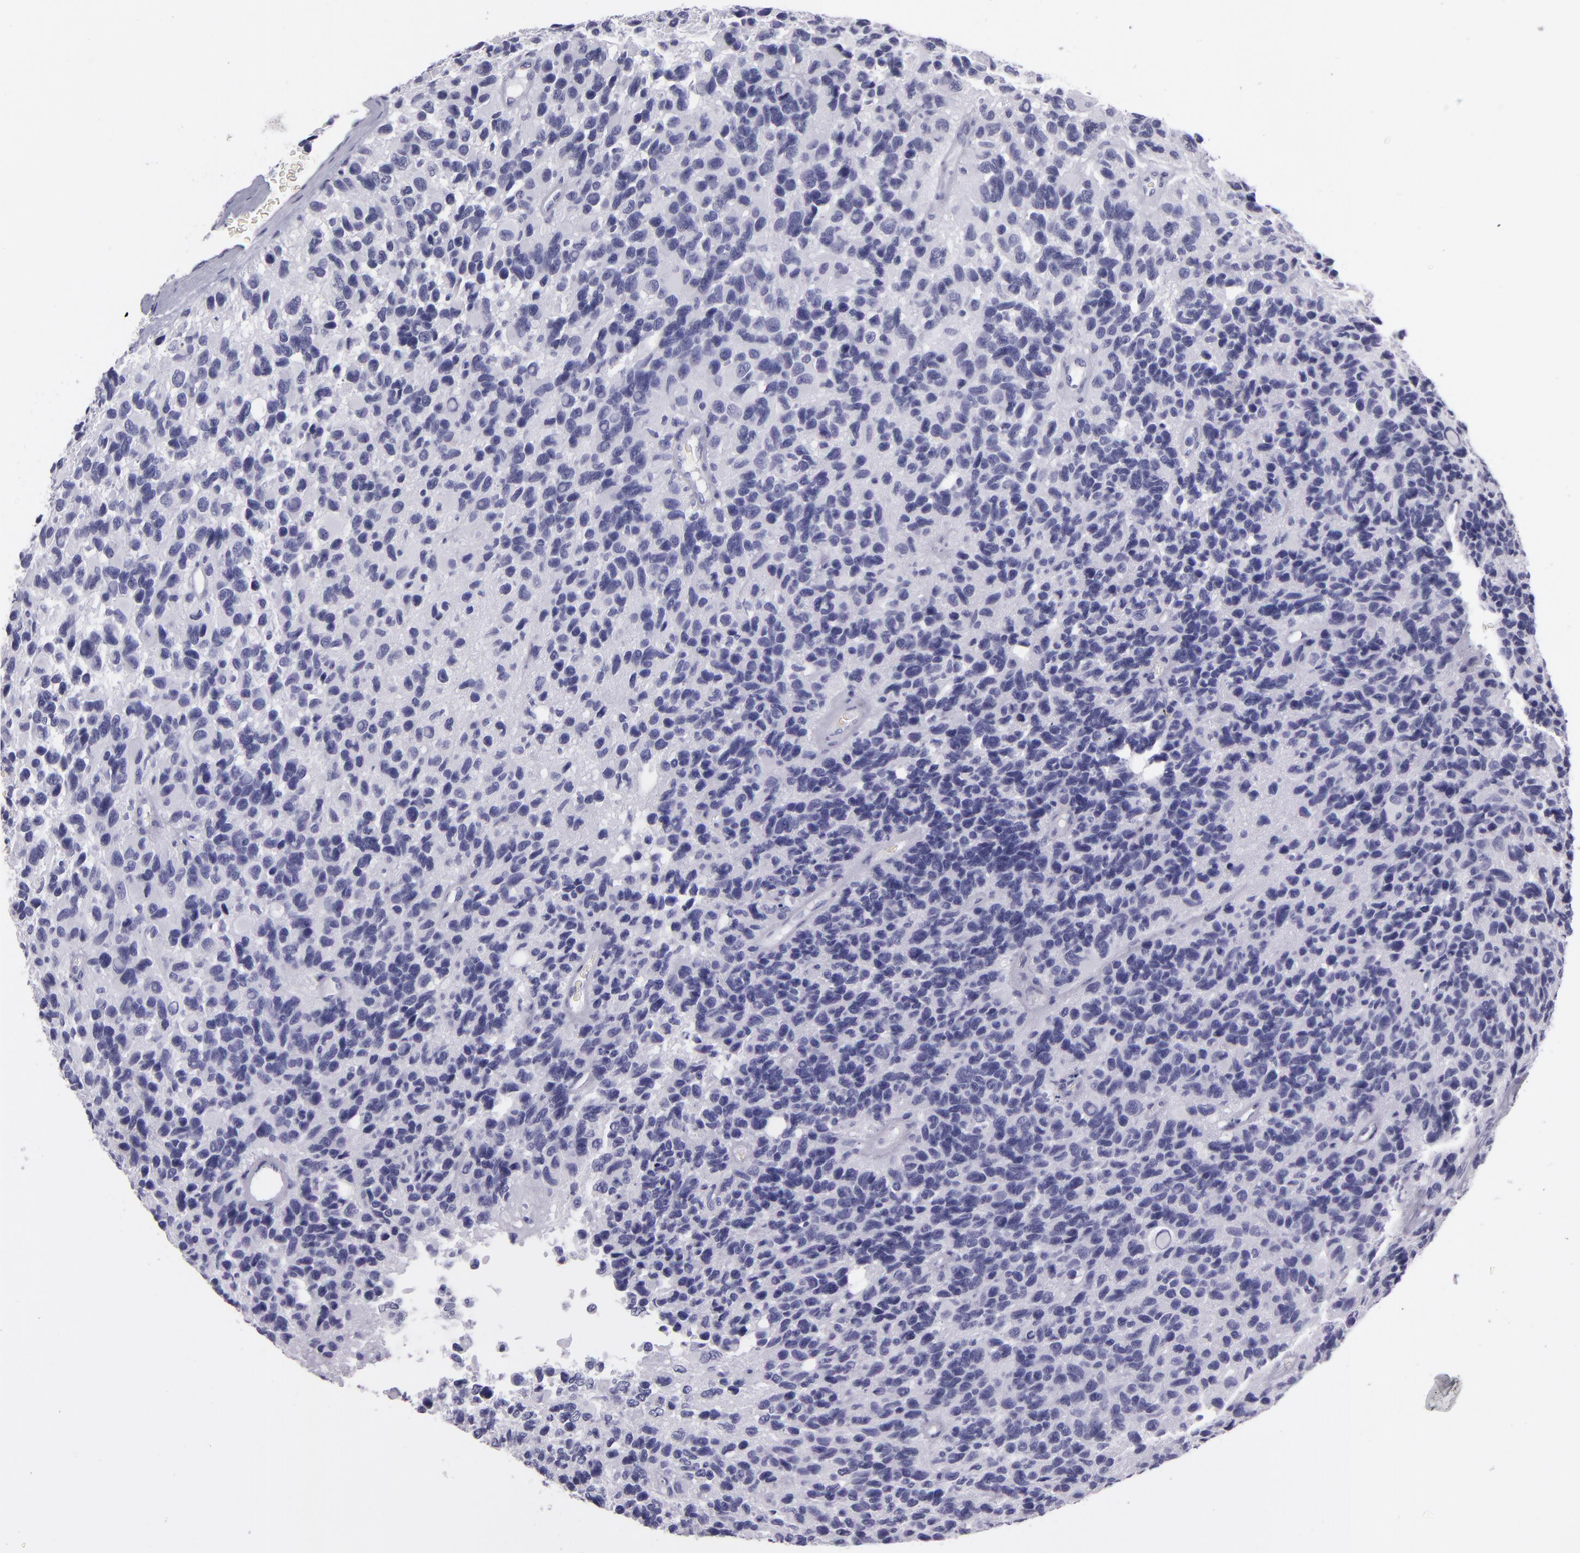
{"staining": {"intensity": "negative", "quantity": "none", "location": "none"}, "tissue": "glioma", "cell_type": "Tumor cells", "image_type": "cancer", "snomed": [{"axis": "morphology", "description": "Glioma, malignant, High grade"}, {"axis": "topography", "description": "Brain"}], "caption": "Tumor cells are negative for brown protein staining in glioma.", "gene": "CR2", "patient": {"sex": "male", "age": 77}}